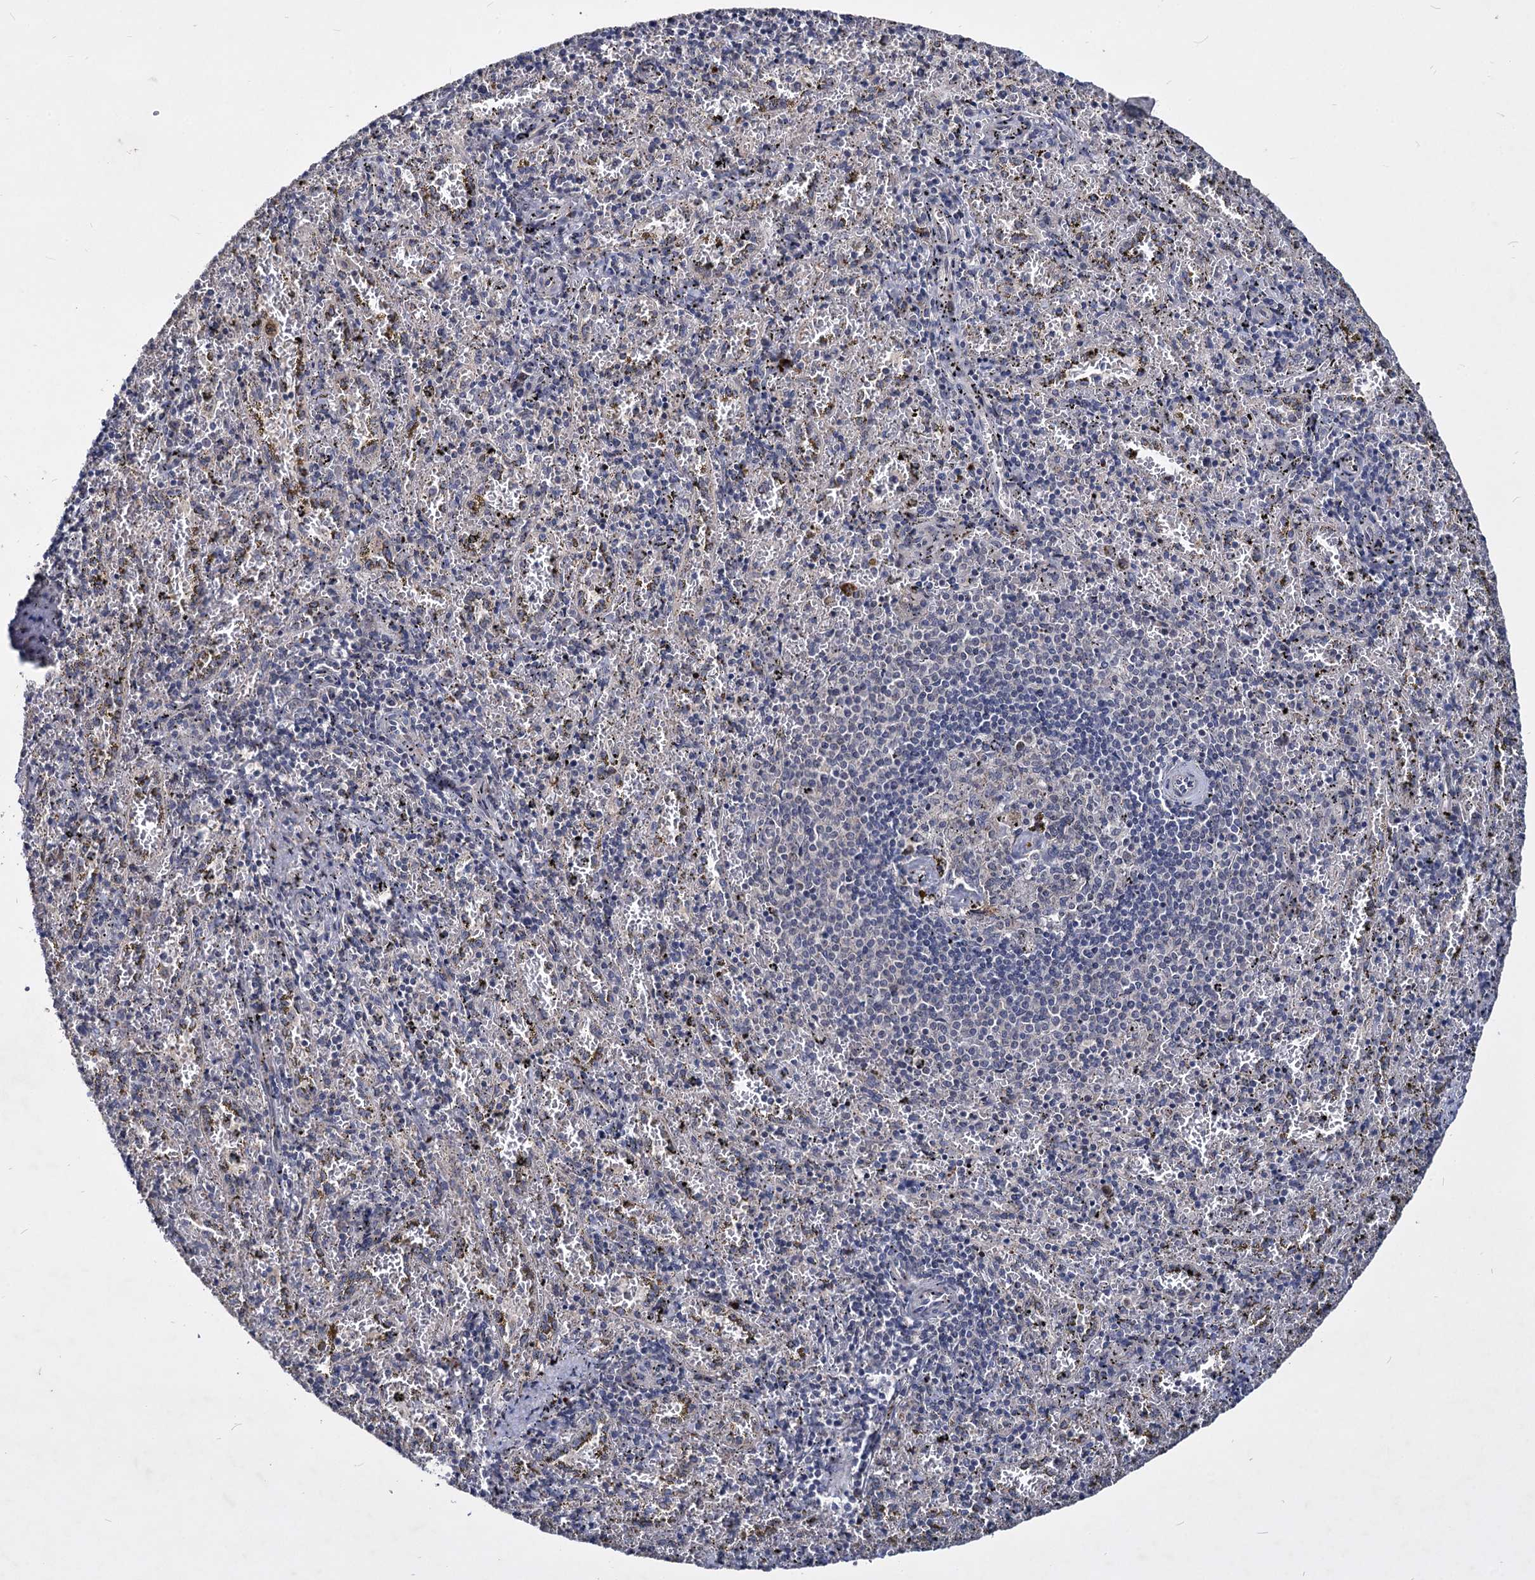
{"staining": {"intensity": "negative", "quantity": "none", "location": "none"}, "tissue": "spleen", "cell_type": "Cells in red pulp", "image_type": "normal", "snomed": [{"axis": "morphology", "description": "Normal tissue, NOS"}, {"axis": "topography", "description": "Spleen"}], "caption": "Immunohistochemical staining of normal human spleen reveals no significant positivity in cells in red pulp.", "gene": "C11orf86", "patient": {"sex": "male", "age": 11}}